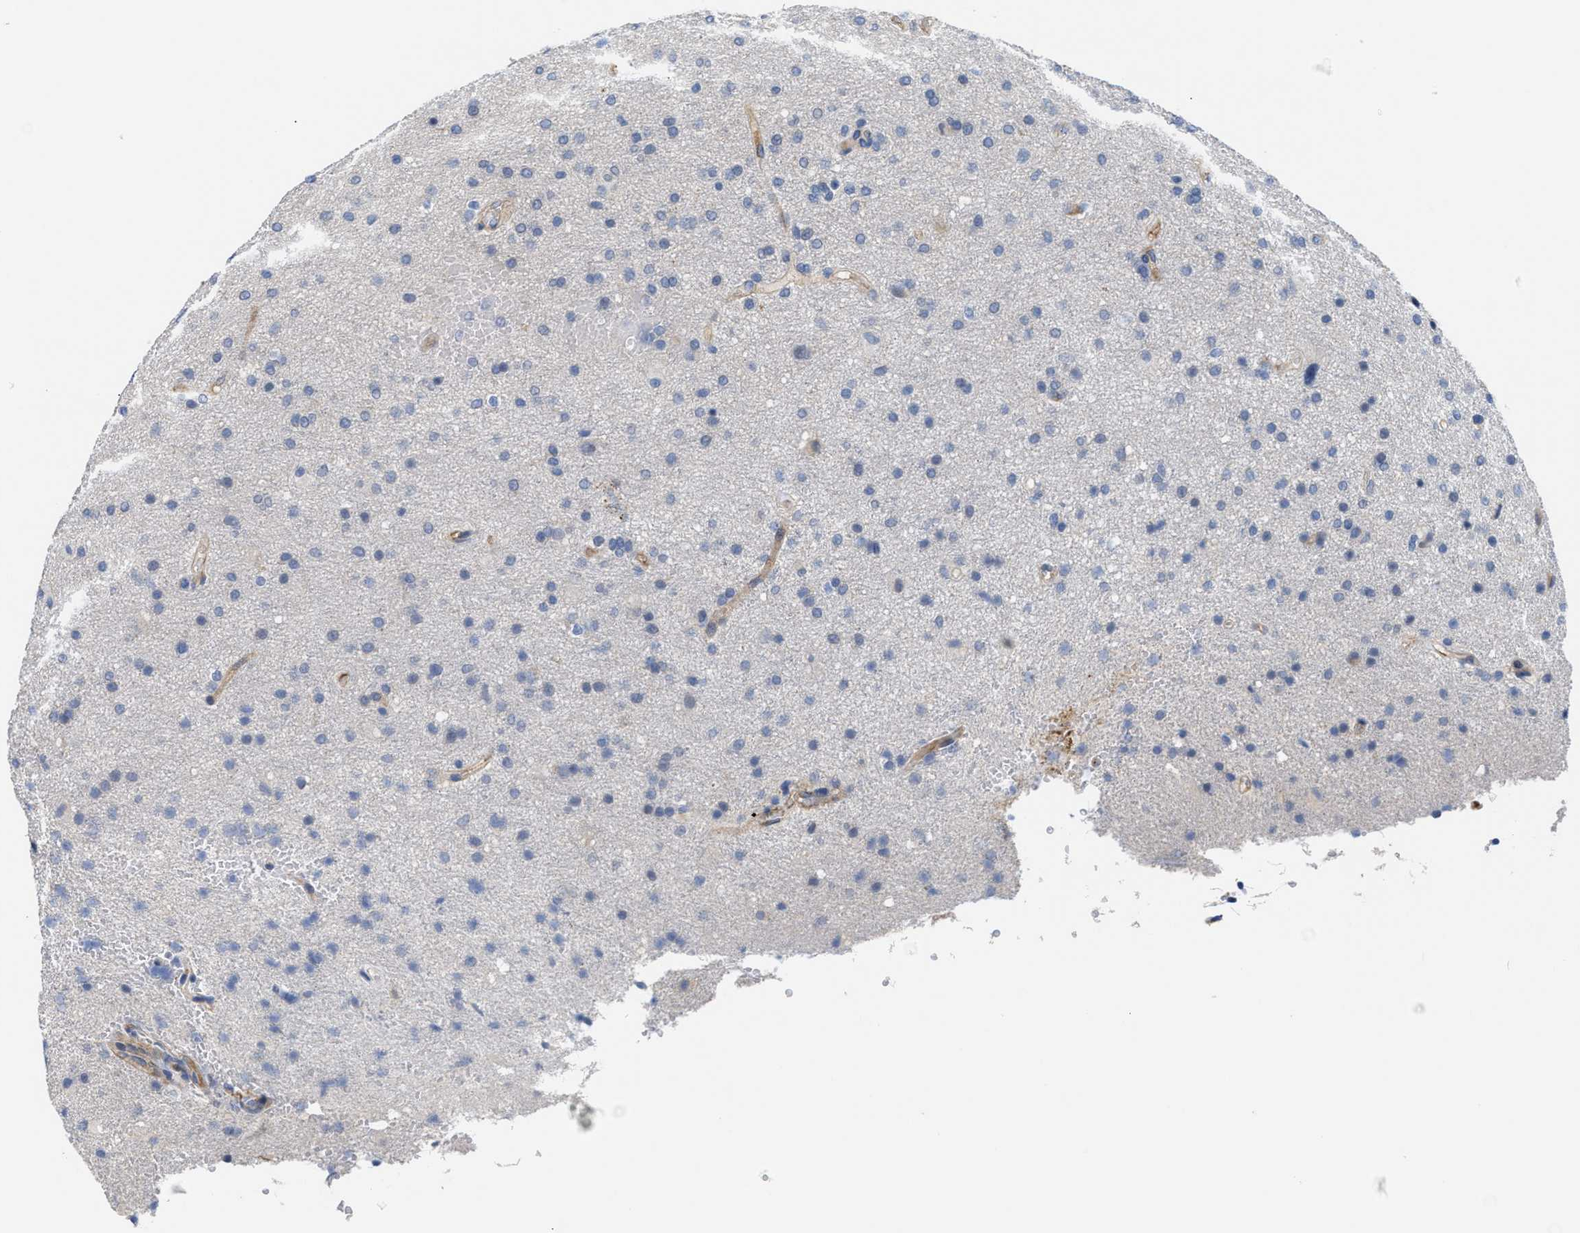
{"staining": {"intensity": "weak", "quantity": "<25%", "location": "cytoplasmic/membranous"}, "tissue": "glioma", "cell_type": "Tumor cells", "image_type": "cancer", "snomed": [{"axis": "morphology", "description": "Glioma, malignant, High grade"}, {"axis": "topography", "description": "Brain"}], "caption": "Histopathology image shows no protein expression in tumor cells of glioma tissue.", "gene": "TFPI", "patient": {"sex": "male", "age": 72}}